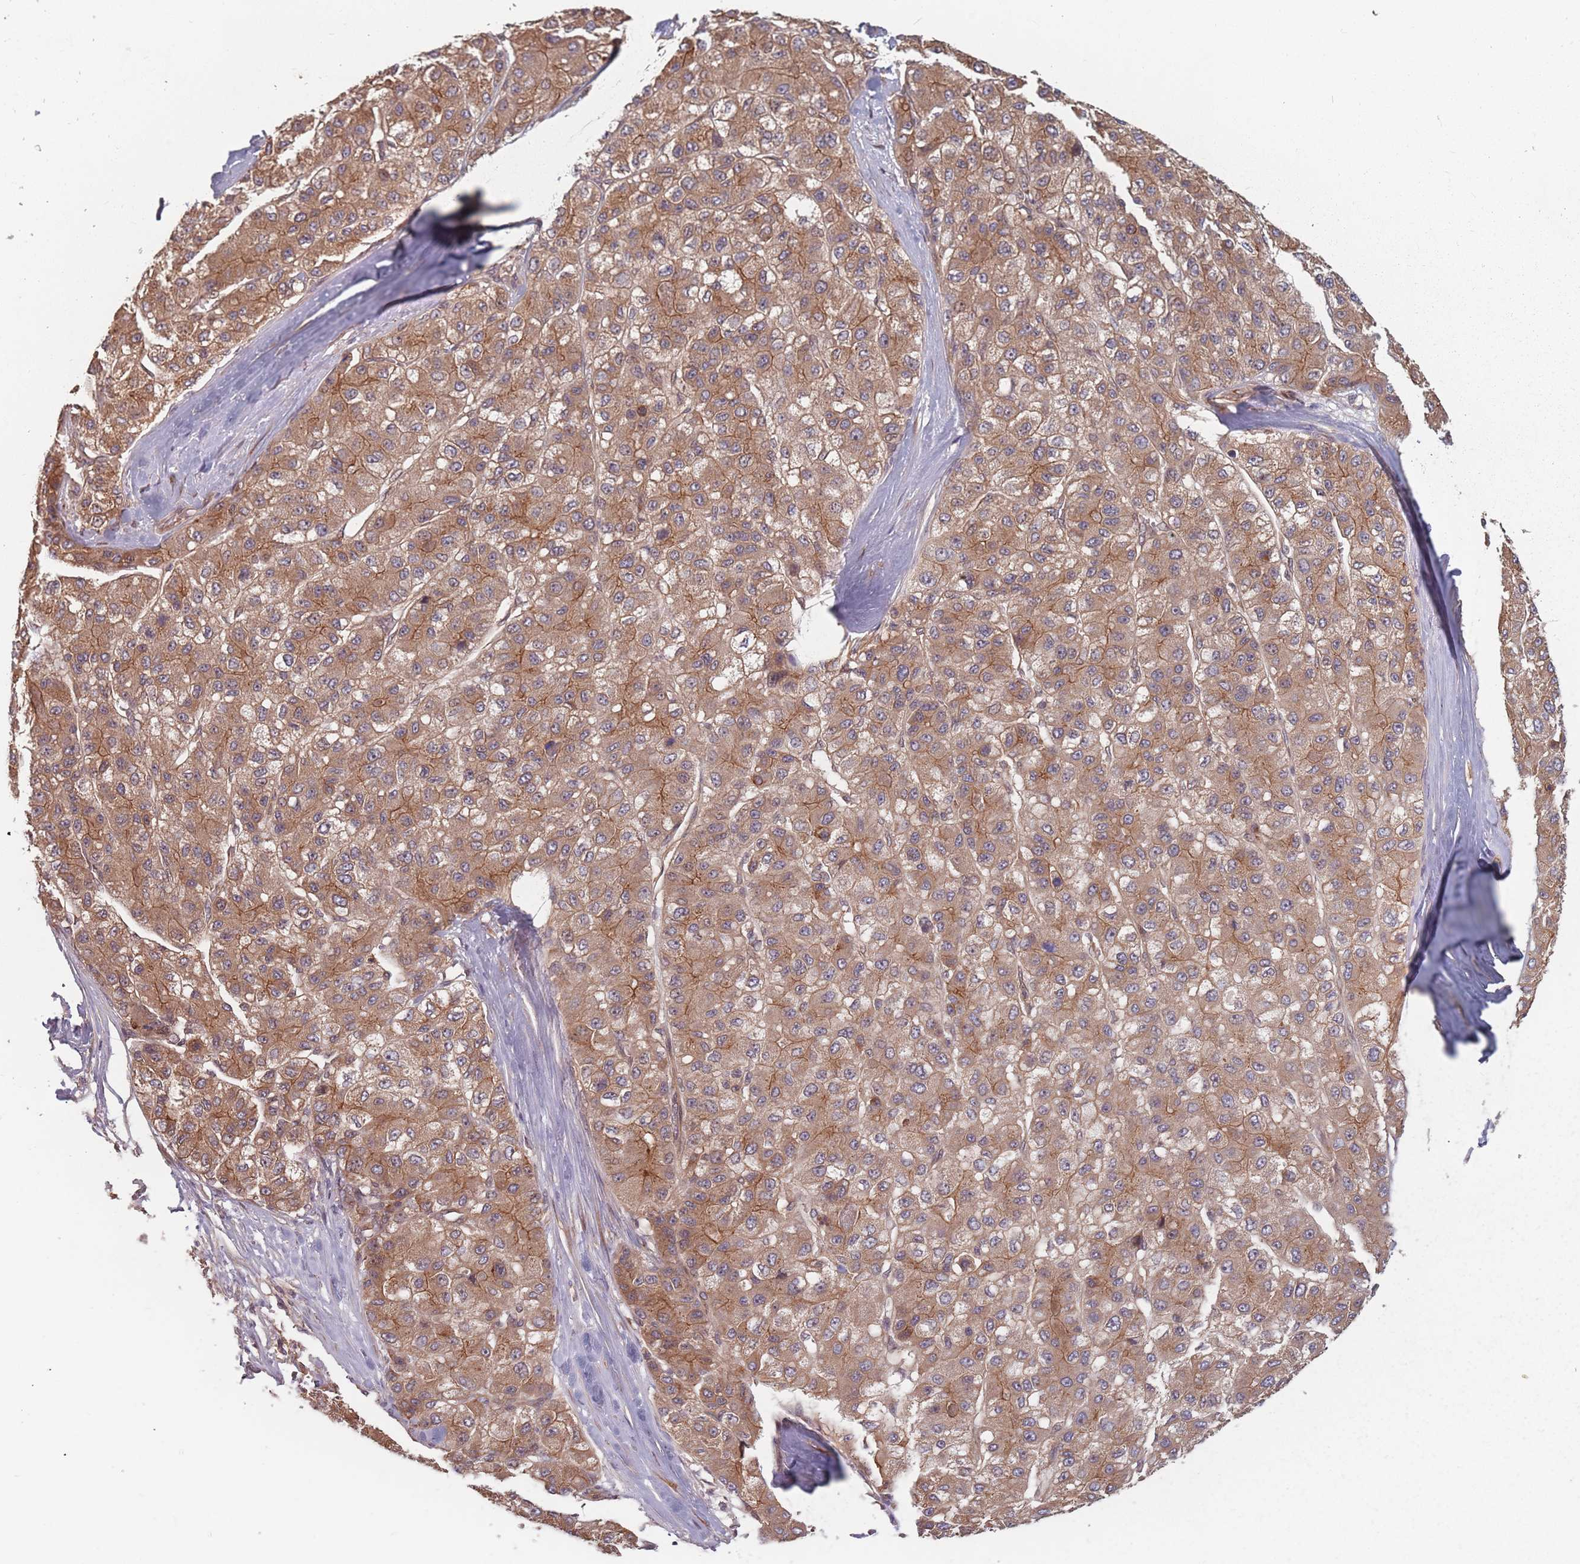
{"staining": {"intensity": "moderate", "quantity": ">75%", "location": "cytoplasmic/membranous"}, "tissue": "liver cancer", "cell_type": "Tumor cells", "image_type": "cancer", "snomed": [{"axis": "morphology", "description": "Carcinoma, Hepatocellular, NOS"}, {"axis": "topography", "description": "Liver"}], "caption": "Immunohistochemical staining of liver cancer exhibits medium levels of moderate cytoplasmic/membranous expression in approximately >75% of tumor cells.", "gene": "C3orf14", "patient": {"sex": "male", "age": 80}}